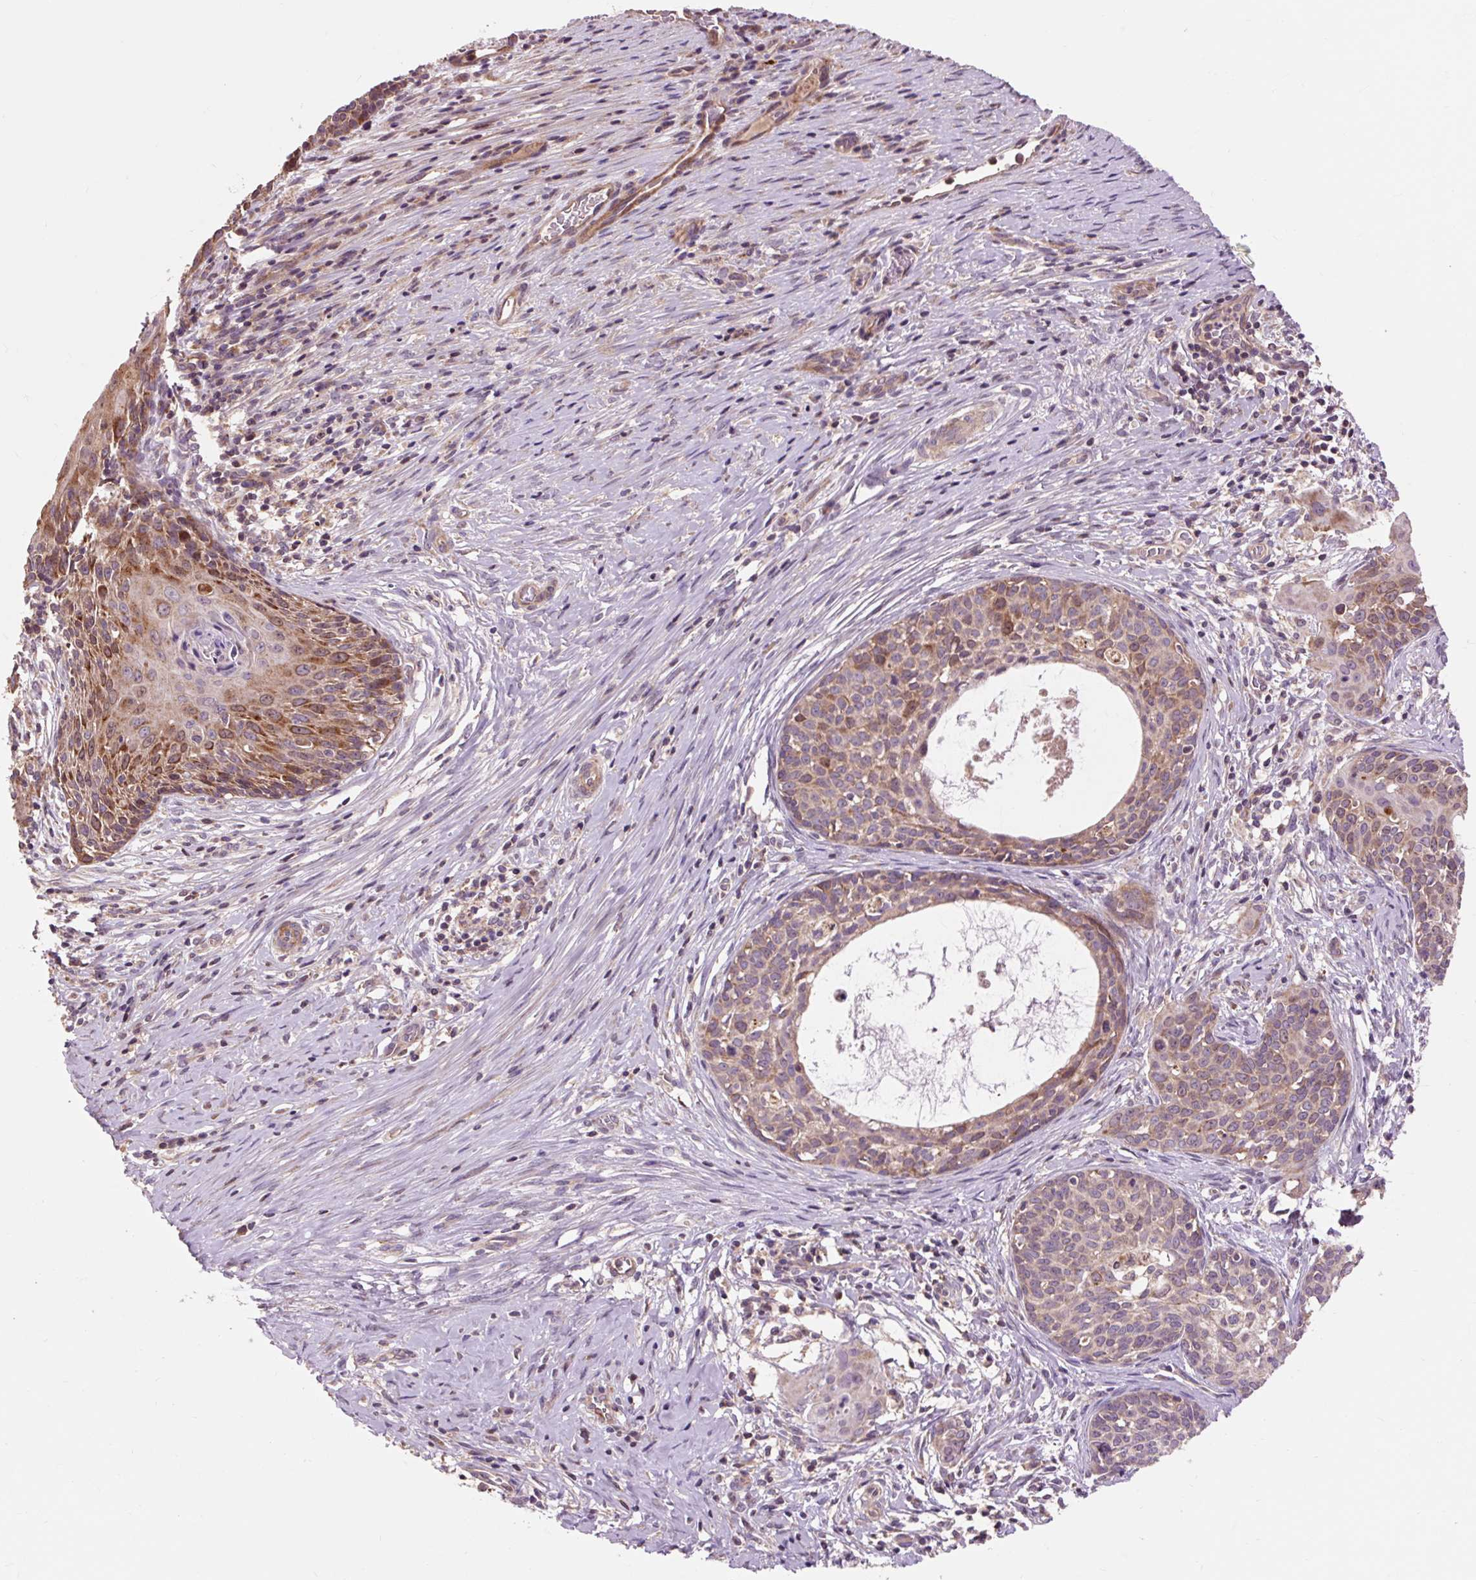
{"staining": {"intensity": "moderate", "quantity": "<25%", "location": "cytoplasmic/membranous"}, "tissue": "cervical cancer", "cell_type": "Tumor cells", "image_type": "cancer", "snomed": [{"axis": "morphology", "description": "Squamous cell carcinoma, NOS"}, {"axis": "morphology", "description": "Adenocarcinoma, NOS"}, {"axis": "topography", "description": "Cervix"}], "caption": "IHC staining of cervical cancer, which reveals low levels of moderate cytoplasmic/membranous positivity in approximately <25% of tumor cells indicating moderate cytoplasmic/membranous protein staining. The staining was performed using DAB (brown) for protein detection and nuclei were counterstained in hematoxylin (blue).", "gene": "PRIMPOL", "patient": {"sex": "female", "age": 52}}